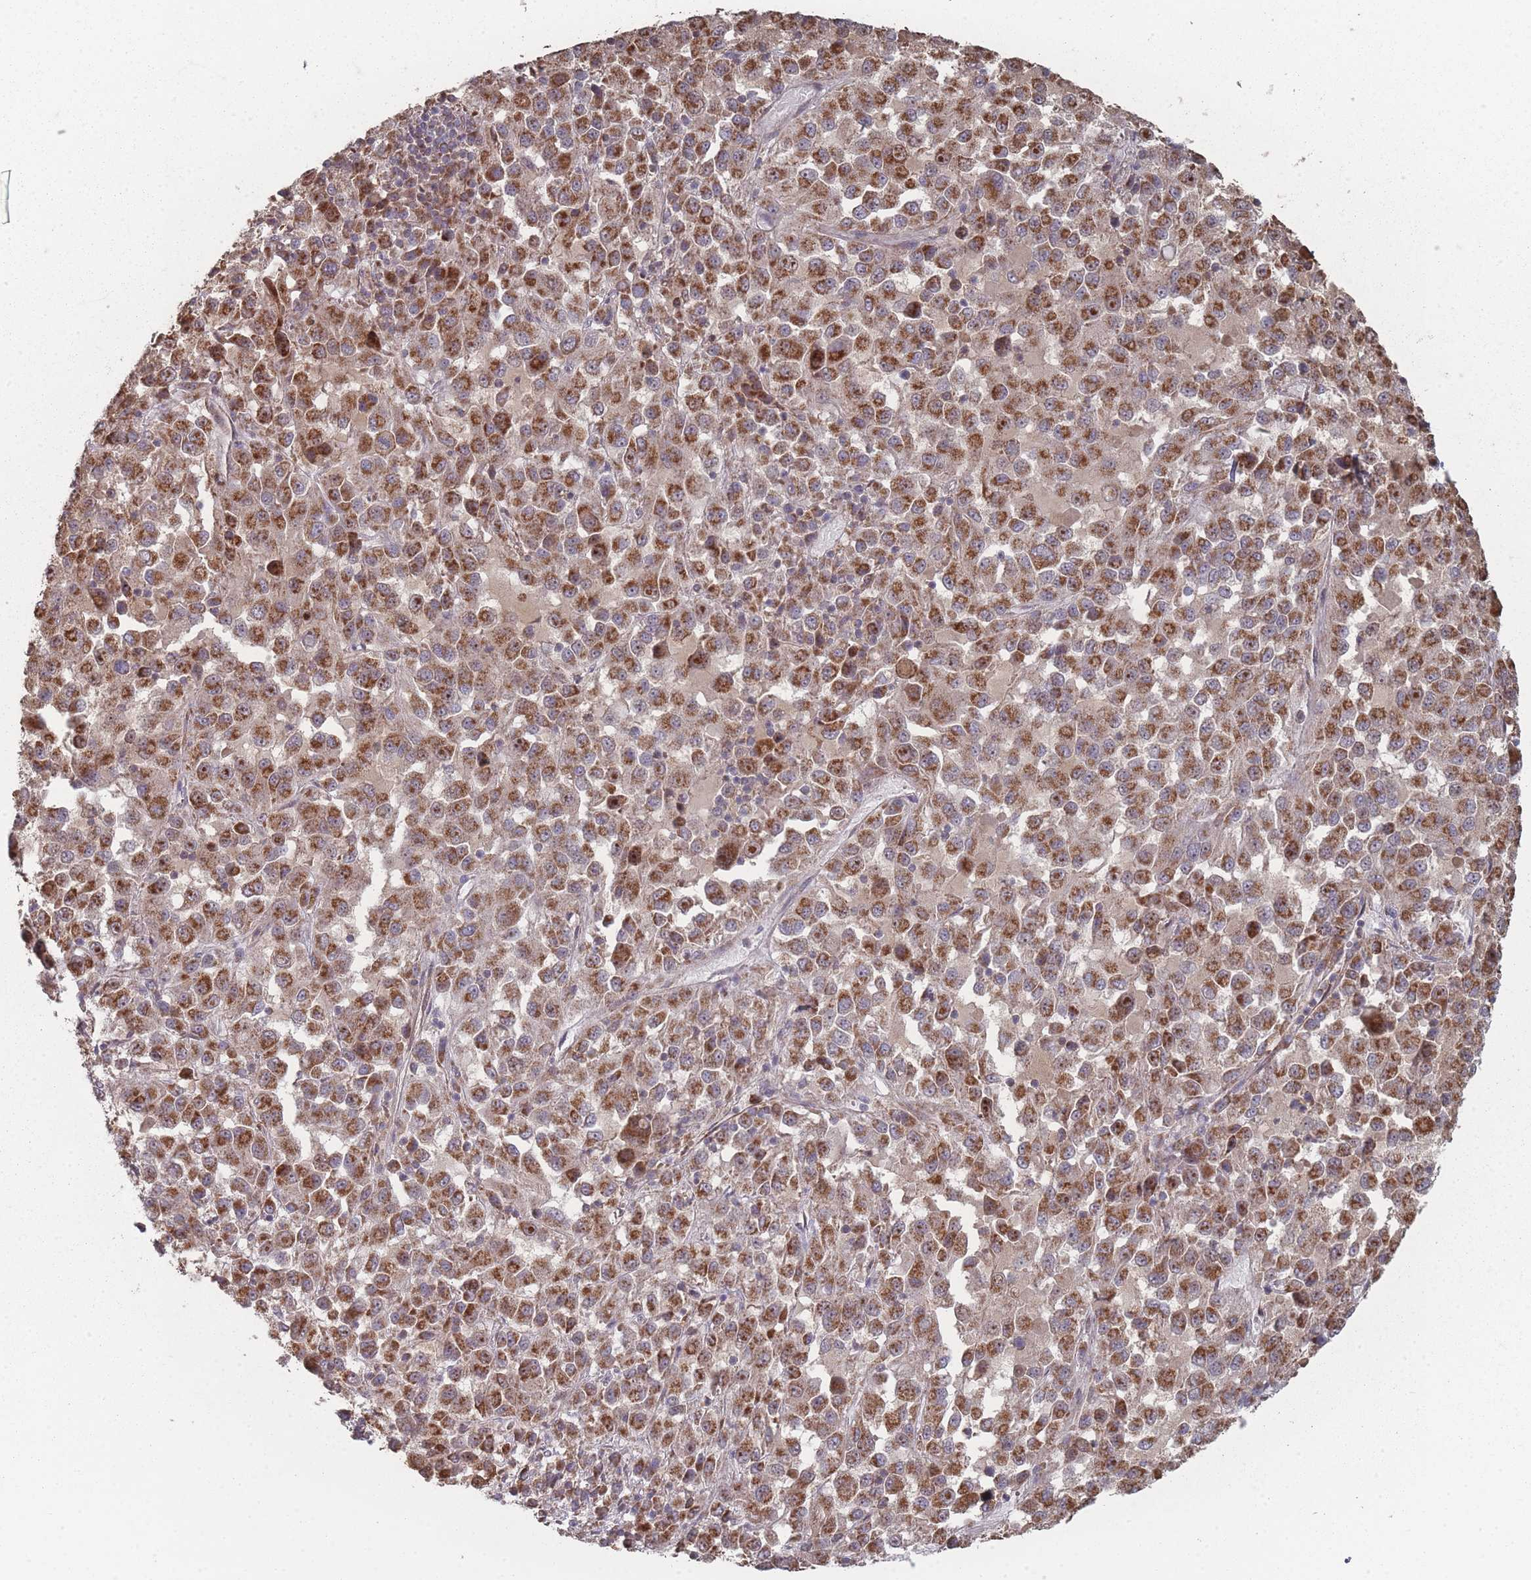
{"staining": {"intensity": "strong", "quantity": ">75%", "location": "cytoplasmic/membranous"}, "tissue": "melanoma", "cell_type": "Tumor cells", "image_type": "cancer", "snomed": [{"axis": "morphology", "description": "Malignant melanoma, Metastatic site"}, {"axis": "topography", "description": "Lung"}], "caption": "Malignant melanoma (metastatic site) stained with IHC demonstrates strong cytoplasmic/membranous expression in about >75% of tumor cells.", "gene": "PSMB3", "patient": {"sex": "male", "age": 64}}